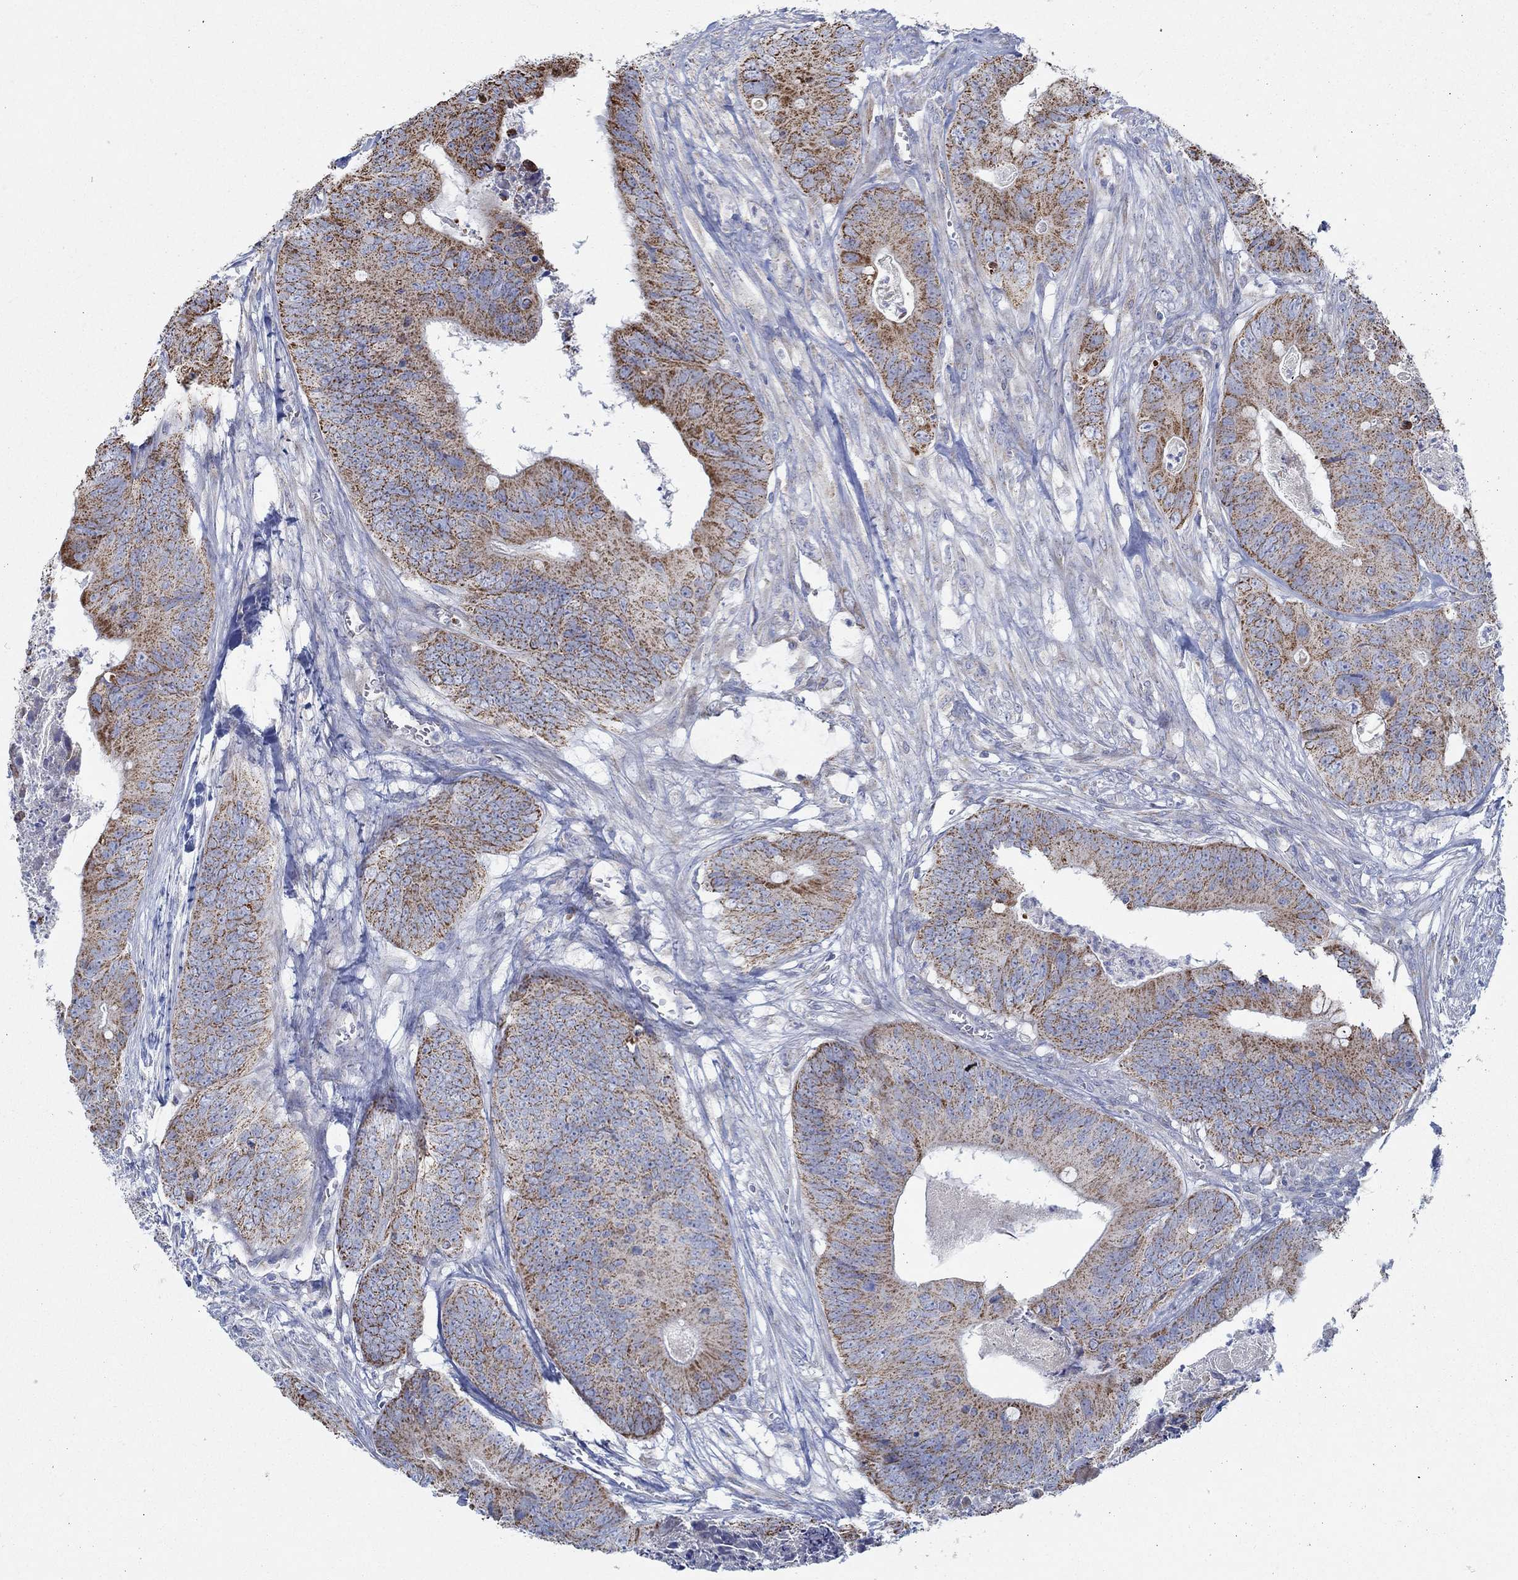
{"staining": {"intensity": "strong", "quantity": ">75%", "location": "cytoplasmic/membranous"}, "tissue": "colorectal cancer", "cell_type": "Tumor cells", "image_type": "cancer", "snomed": [{"axis": "morphology", "description": "Adenocarcinoma, NOS"}, {"axis": "topography", "description": "Colon"}], "caption": "This micrograph demonstrates adenocarcinoma (colorectal) stained with IHC to label a protein in brown. The cytoplasmic/membranous of tumor cells show strong positivity for the protein. Nuclei are counter-stained blue.", "gene": "GLOD5", "patient": {"sex": "male", "age": 84}}